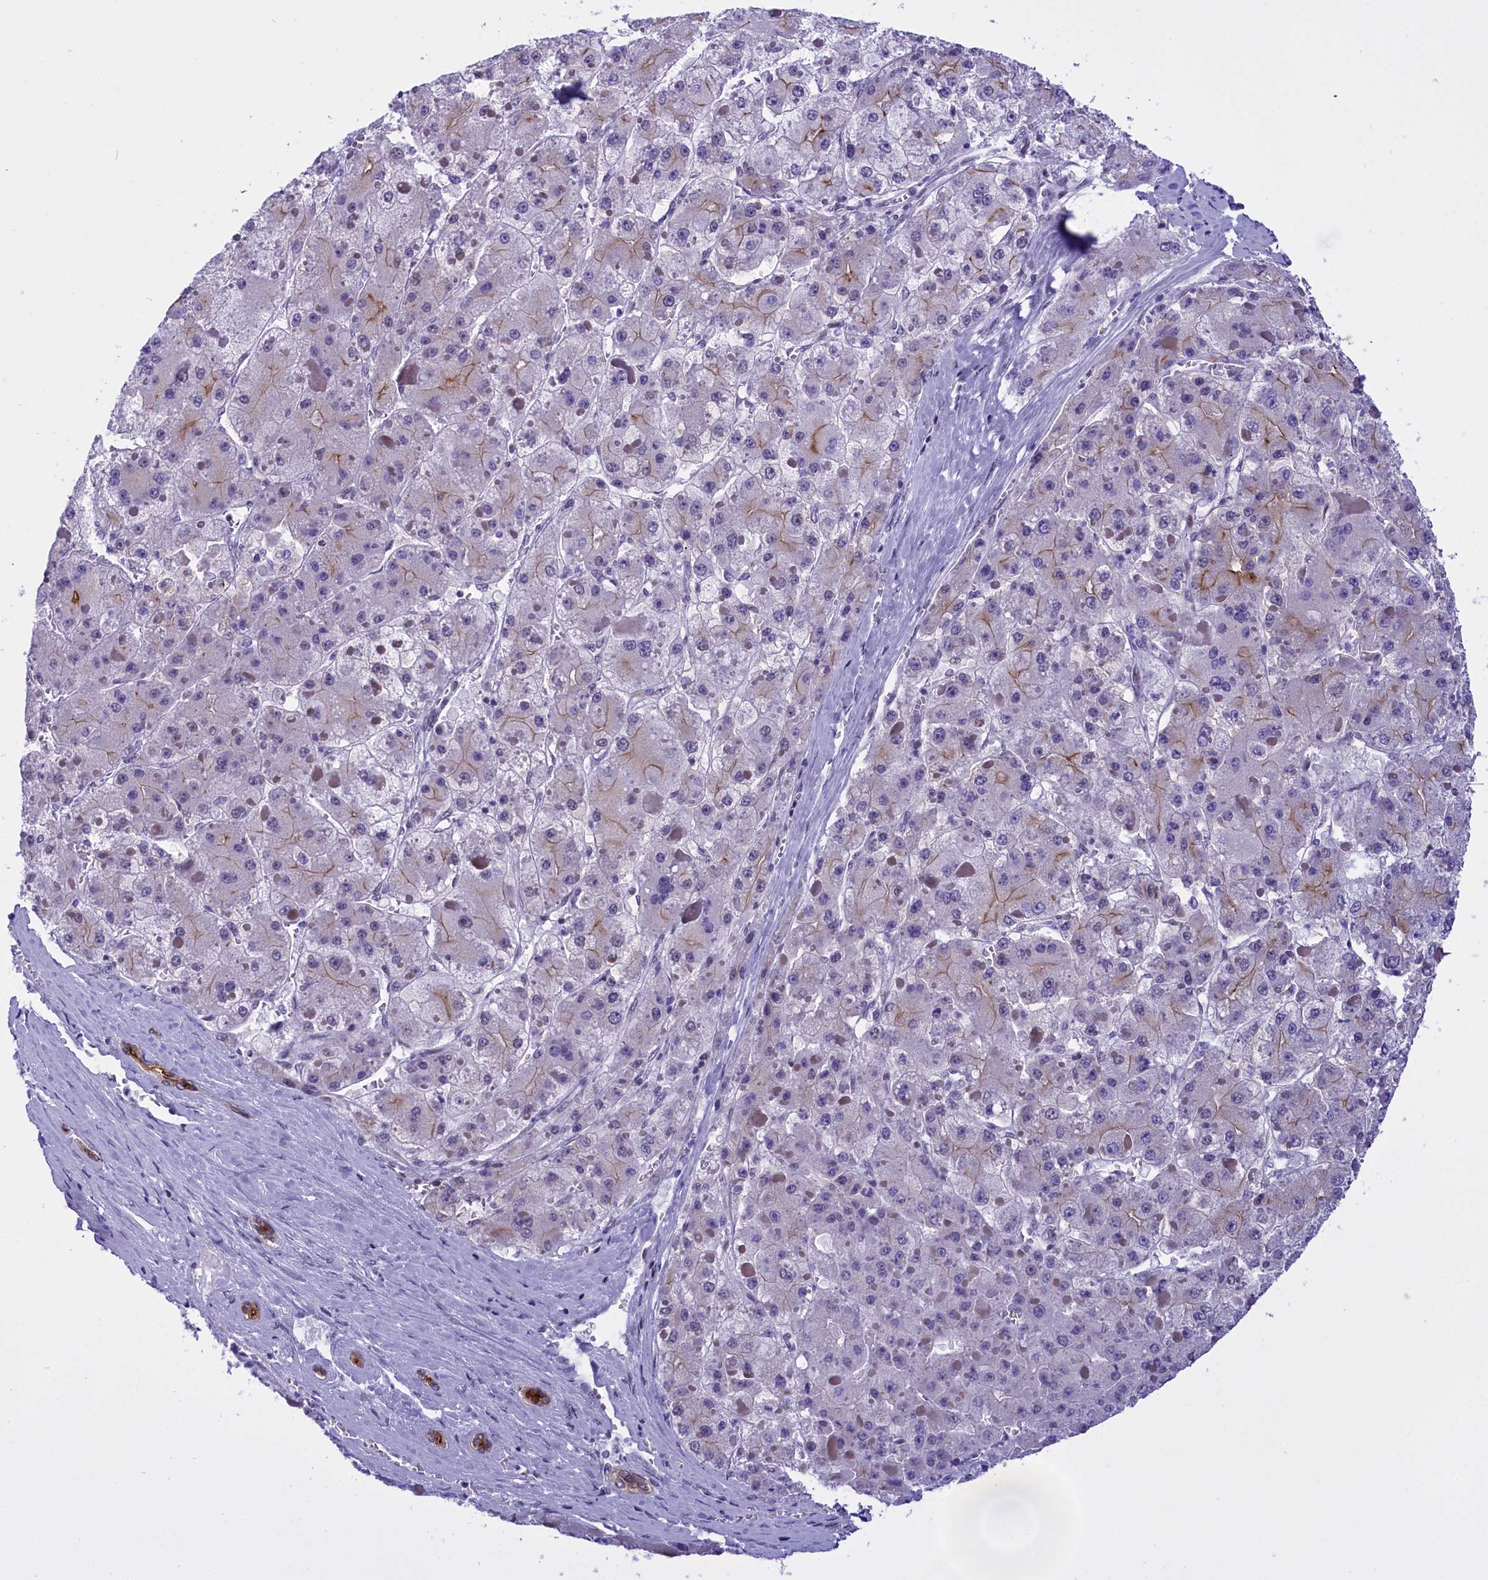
{"staining": {"intensity": "moderate", "quantity": "<25%", "location": "cytoplasmic/membranous"}, "tissue": "liver cancer", "cell_type": "Tumor cells", "image_type": "cancer", "snomed": [{"axis": "morphology", "description": "Carcinoma, Hepatocellular, NOS"}, {"axis": "topography", "description": "Liver"}], "caption": "An image of human liver hepatocellular carcinoma stained for a protein reveals moderate cytoplasmic/membranous brown staining in tumor cells. (brown staining indicates protein expression, while blue staining denotes nuclei).", "gene": "SPIRE2", "patient": {"sex": "female", "age": 73}}